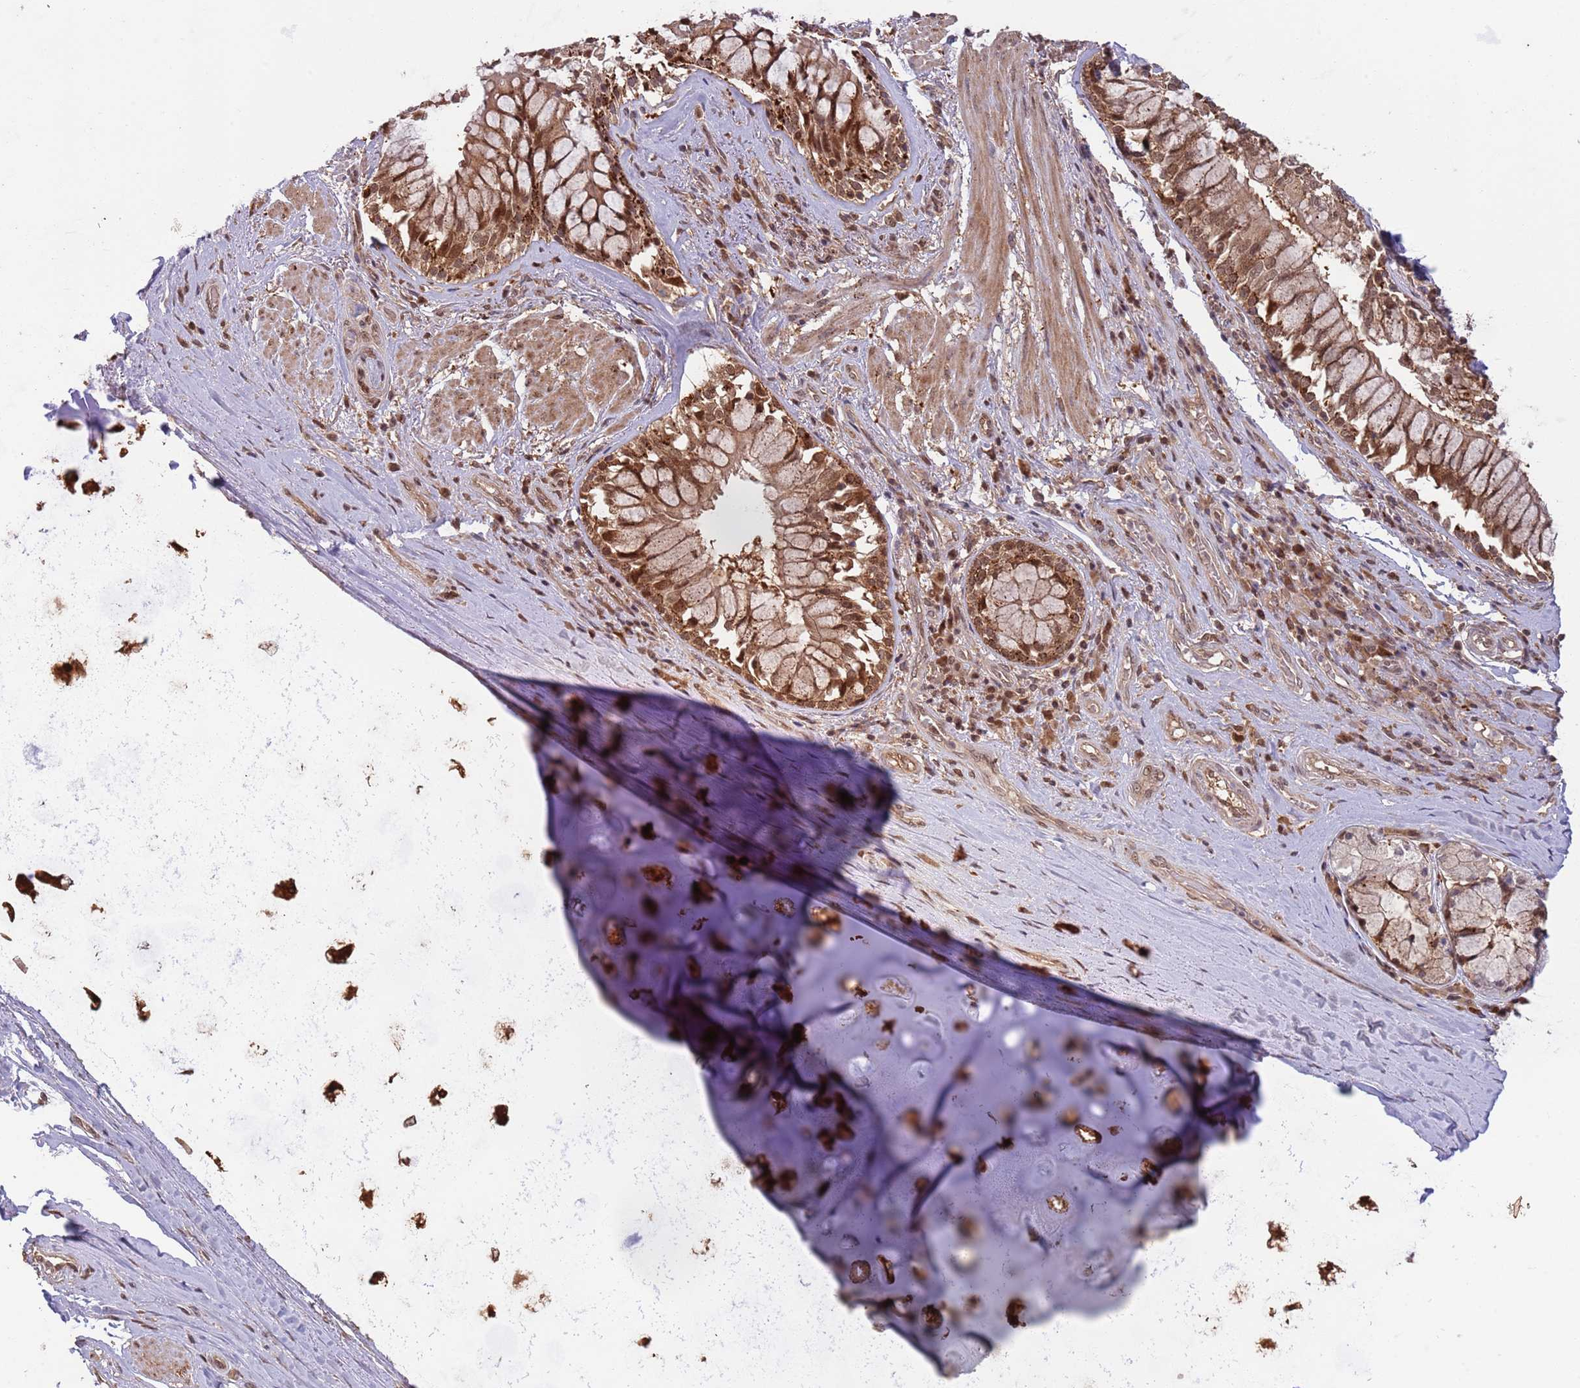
{"staining": {"intensity": "moderate", "quantity": "<25%", "location": "nuclear"}, "tissue": "adipose tissue", "cell_type": "Adipocytes", "image_type": "normal", "snomed": [{"axis": "morphology", "description": "Normal tissue, NOS"}, {"axis": "morphology", "description": "Squamous cell carcinoma, NOS"}, {"axis": "topography", "description": "Bronchus"}, {"axis": "topography", "description": "Lung"}], "caption": "Protein expression analysis of normal adipose tissue reveals moderate nuclear staining in about <25% of adipocytes. The protein of interest is shown in brown color, while the nuclei are stained blue.", "gene": "SALL1", "patient": {"sex": "male", "age": 64}}